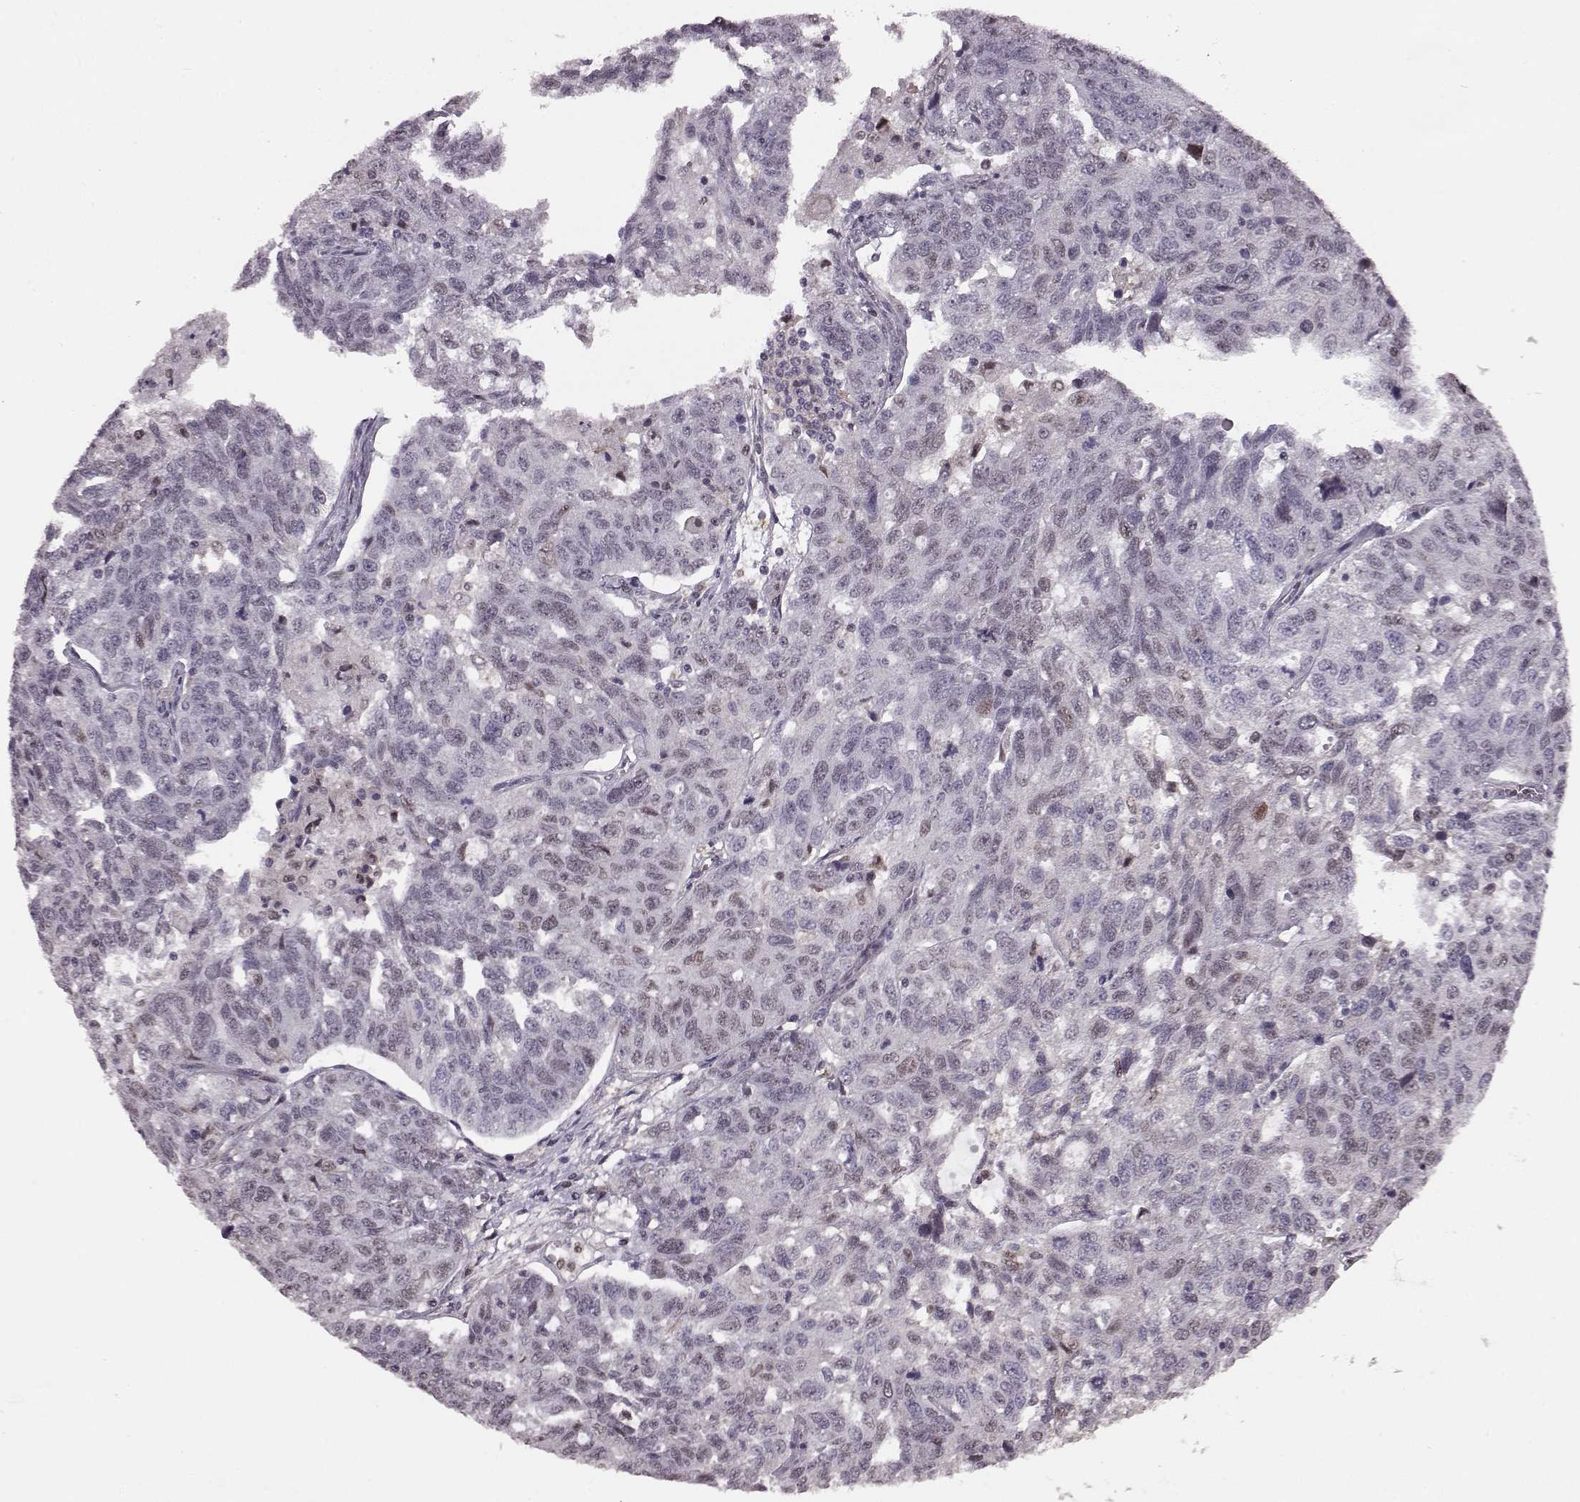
{"staining": {"intensity": "weak", "quantity": "<25%", "location": "nuclear"}, "tissue": "ovarian cancer", "cell_type": "Tumor cells", "image_type": "cancer", "snomed": [{"axis": "morphology", "description": "Cystadenocarcinoma, serous, NOS"}, {"axis": "topography", "description": "Ovary"}], "caption": "Tumor cells are negative for brown protein staining in ovarian cancer.", "gene": "KLF6", "patient": {"sex": "female", "age": 71}}